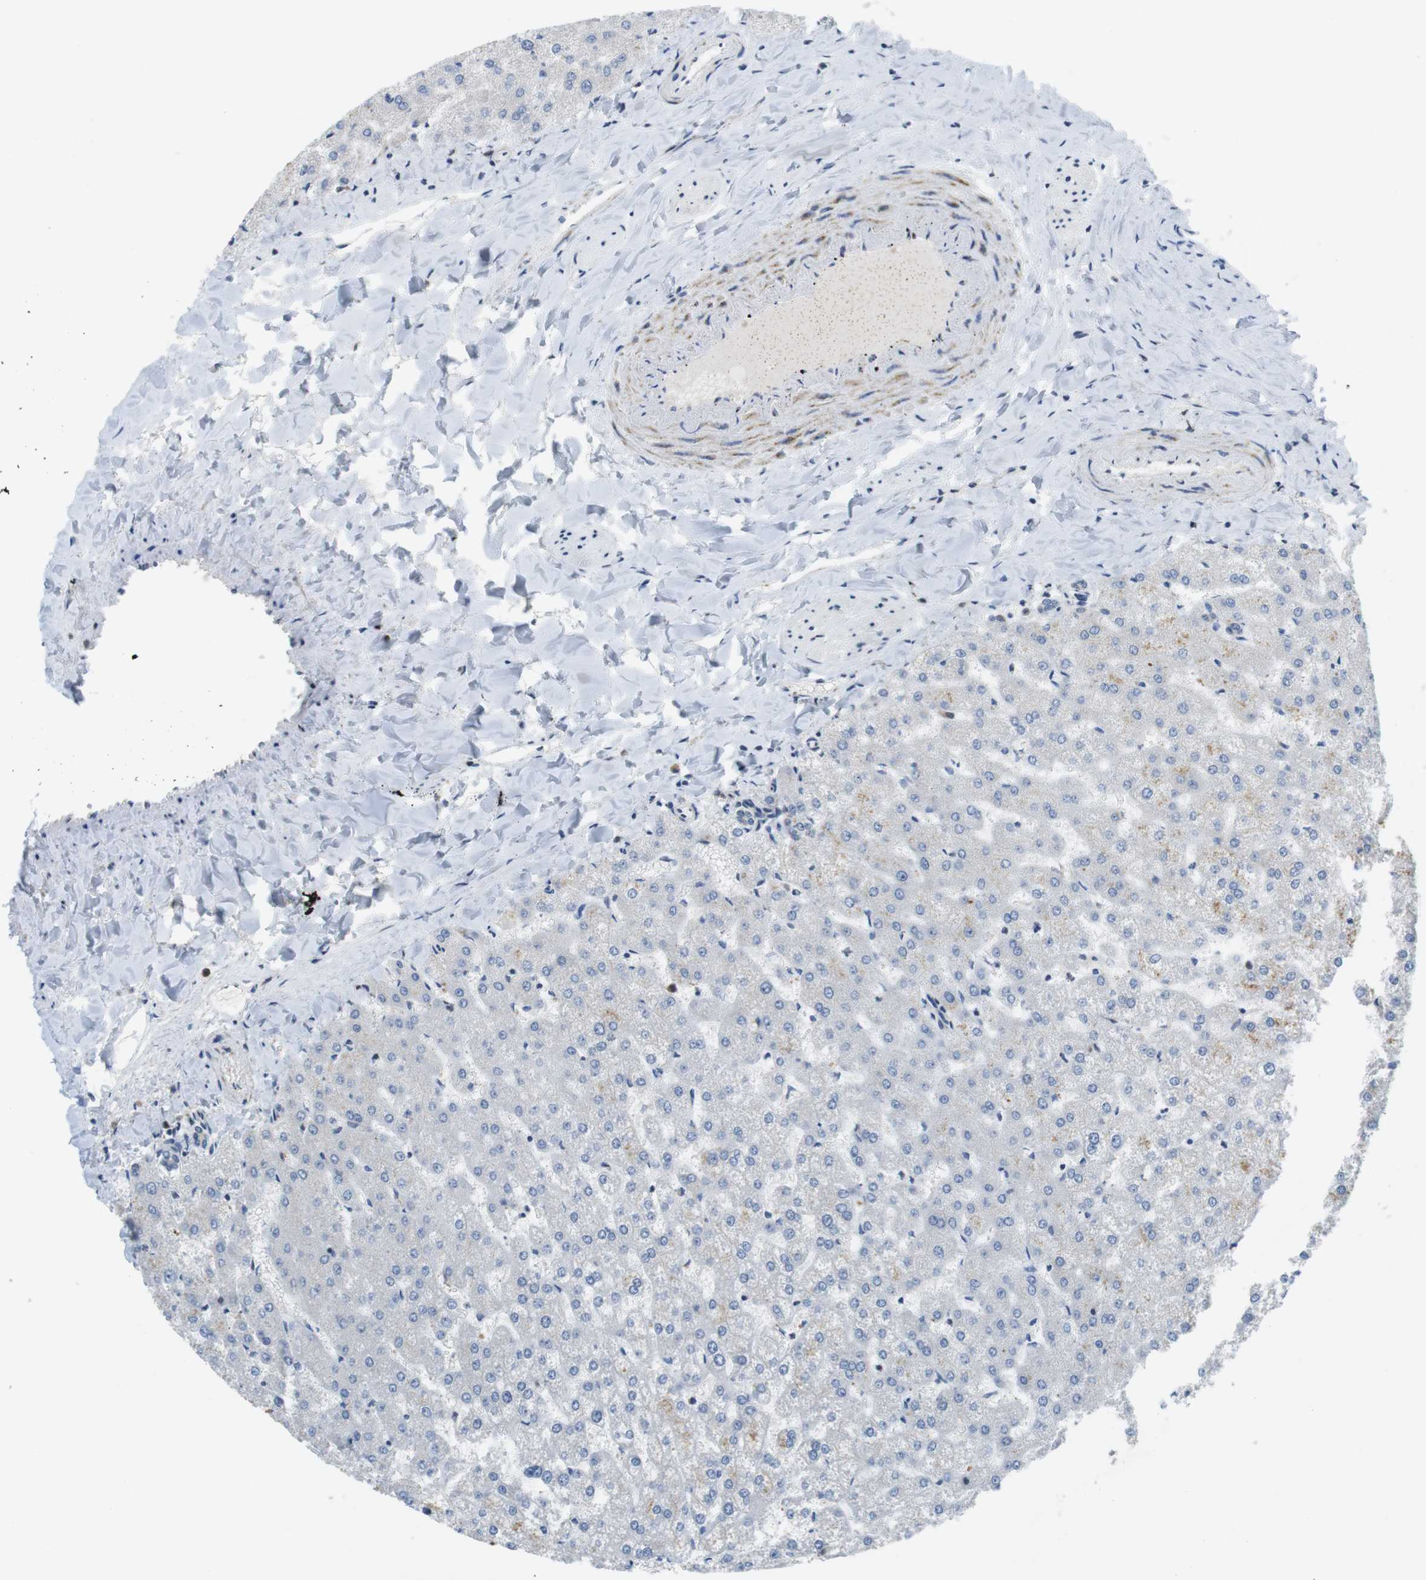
{"staining": {"intensity": "negative", "quantity": "none", "location": "none"}, "tissue": "liver", "cell_type": "Cholangiocytes", "image_type": "normal", "snomed": [{"axis": "morphology", "description": "Normal tissue, NOS"}, {"axis": "topography", "description": "Liver"}], "caption": "Protein analysis of unremarkable liver reveals no significant positivity in cholangiocytes.", "gene": "BRD4", "patient": {"sex": "female", "age": 32}}